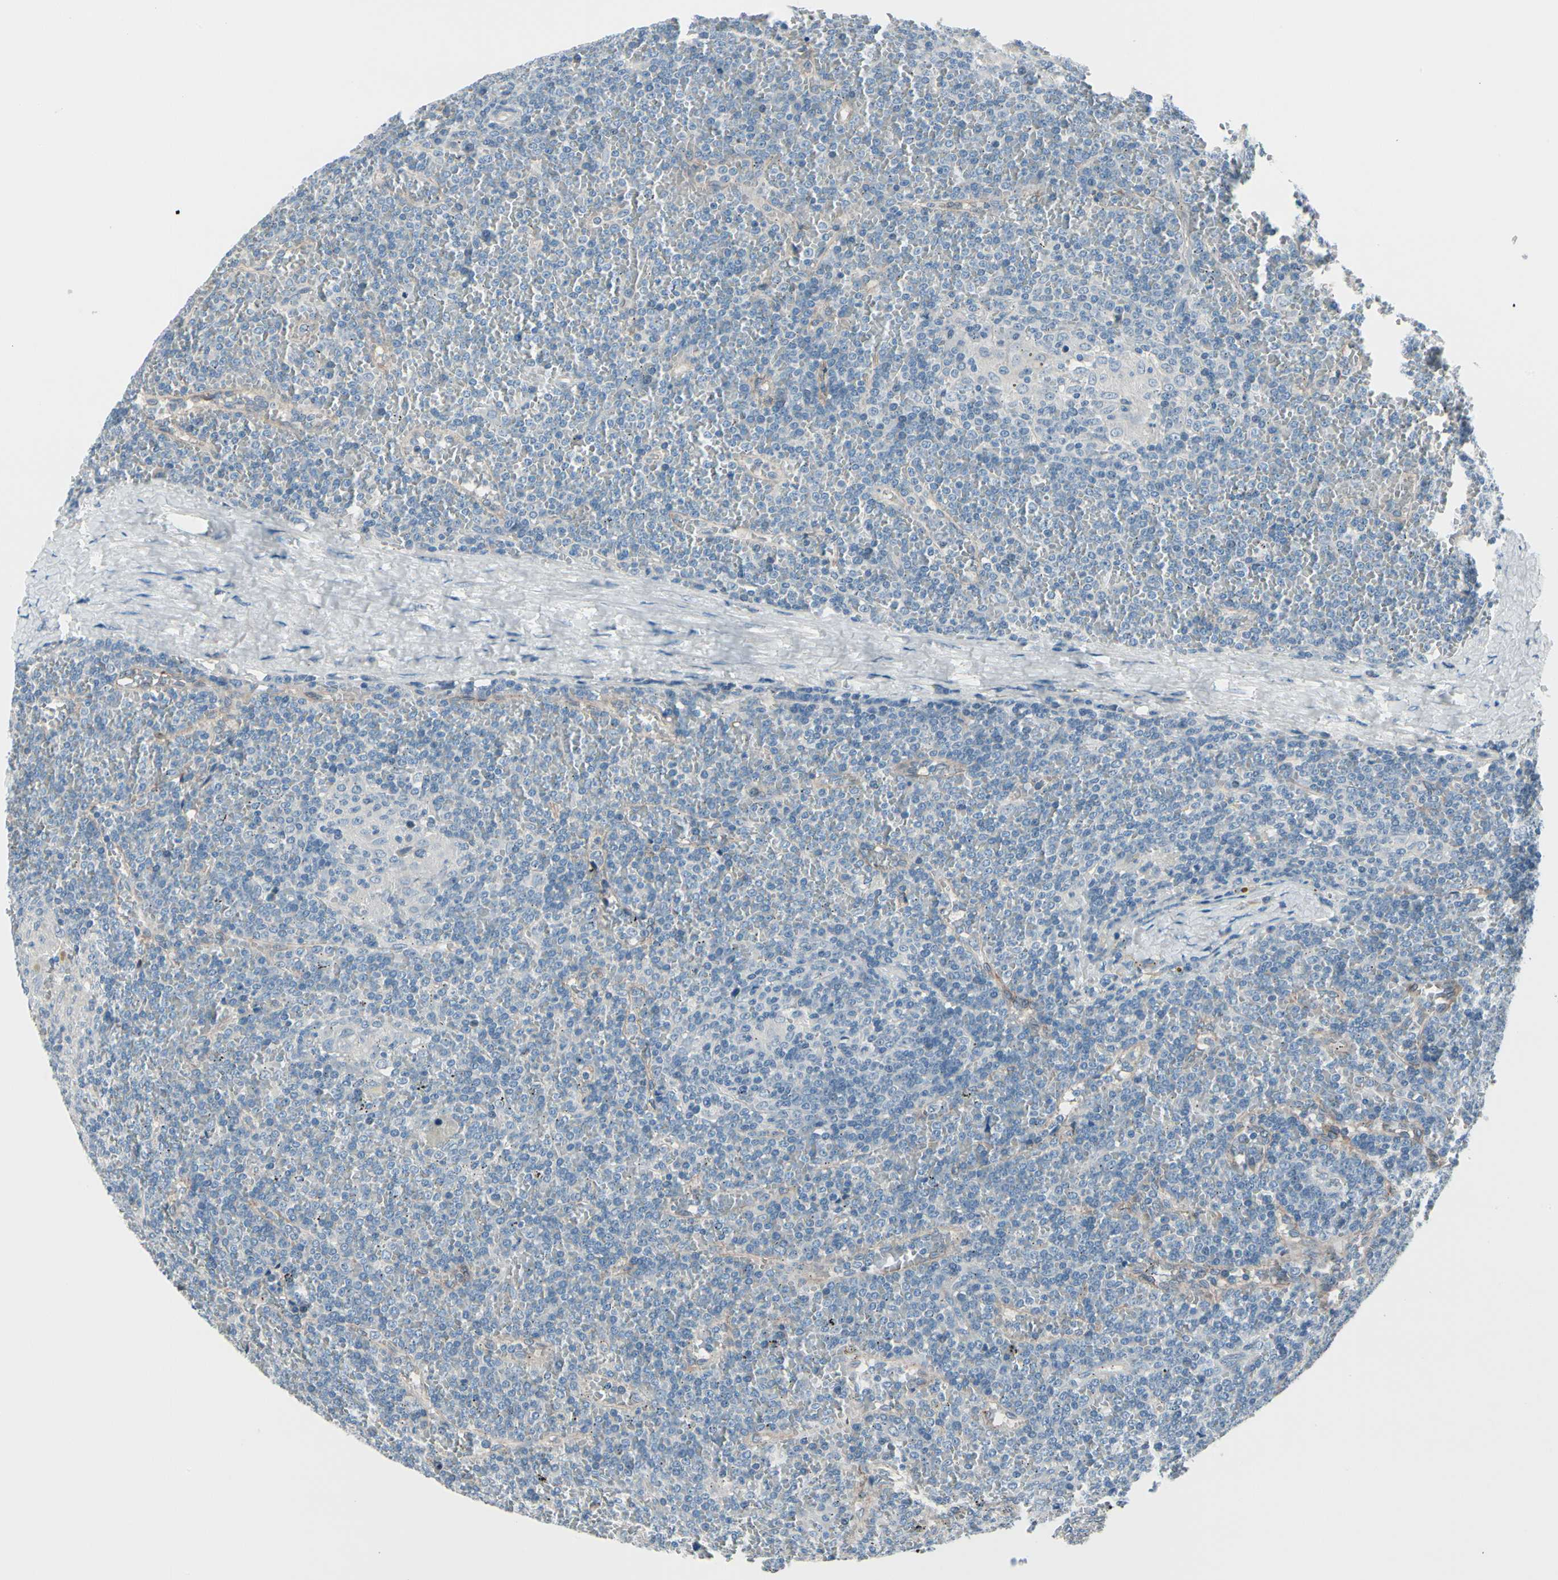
{"staining": {"intensity": "negative", "quantity": "none", "location": "none"}, "tissue": "lymphoma", "cell_type": "Tumor cells", "image_type": "cancer", "snomed": [{"axis": "morphology", "description": "Malignant lymphoma, non-Hodgkin's type, Low grade"}, {"axis": "topography", "description": "Spleen"}], "caption": "Tumor cells are negative for brown protein staining in lymphoma. The staining is performed using DAB brown chromogen with nuclei counter-stained in using hematoxylin.", "gene": "PGR", "patient": {"sex": "female", "age": 19}}